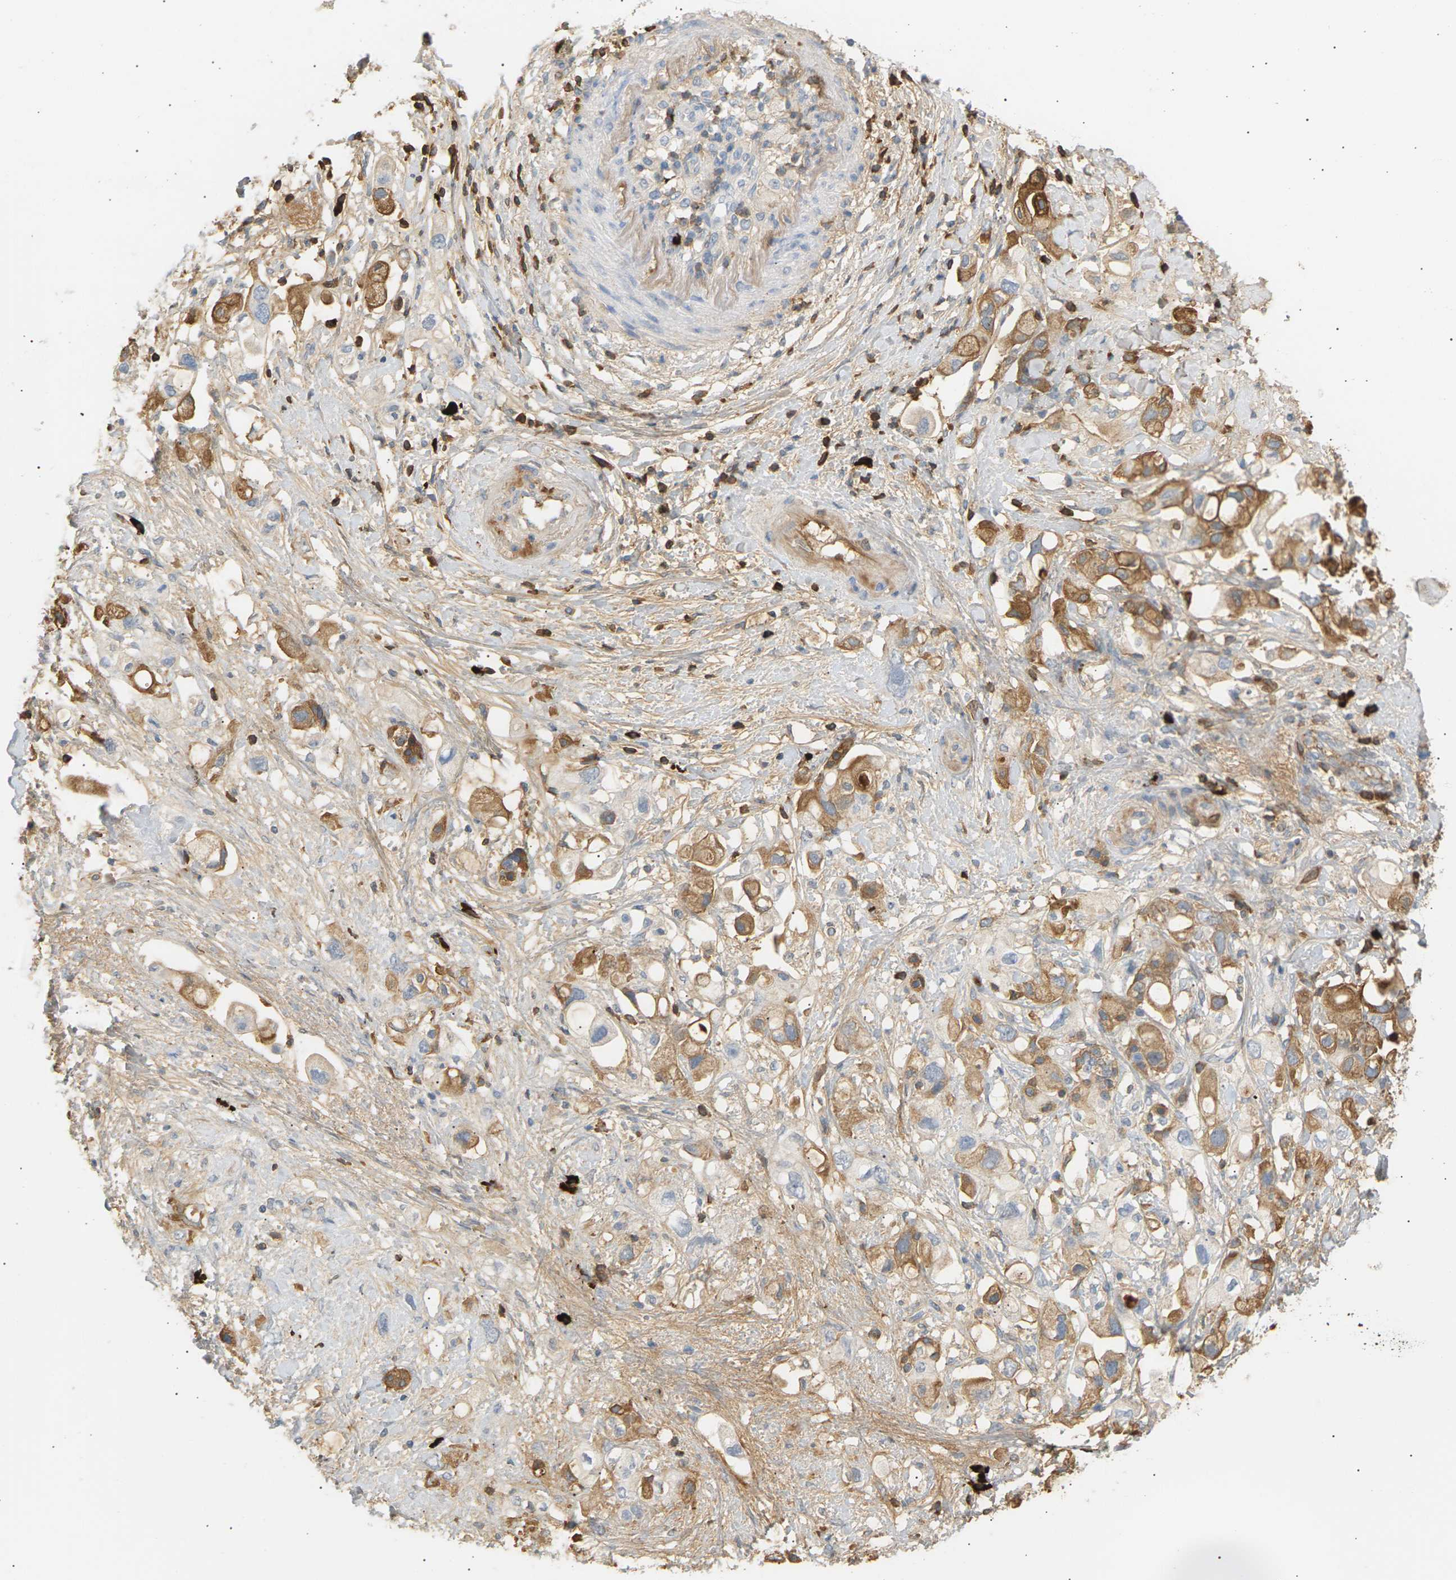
{"staining": {"intensity": "moderate", "quantity": "<25%", "location": "cytoplasmic/membranous"}, "tissue": "pancreatic cancer", "cell_type": "Tumor cells", "image_type": "cancer", "snomed": [{"axis": "morphology", "description": "Adenocarcinoma, NOS"}, {"axis": "topography", "description": "Pancreas"}], "caption": "Tumor cells reveal low levels of moderate cytoplasmic/membranous staining in approximately <25% of cells in pancreatic cancer.", "gene": "IGLC3", "patient": {"sex": "female", "age": 56}}